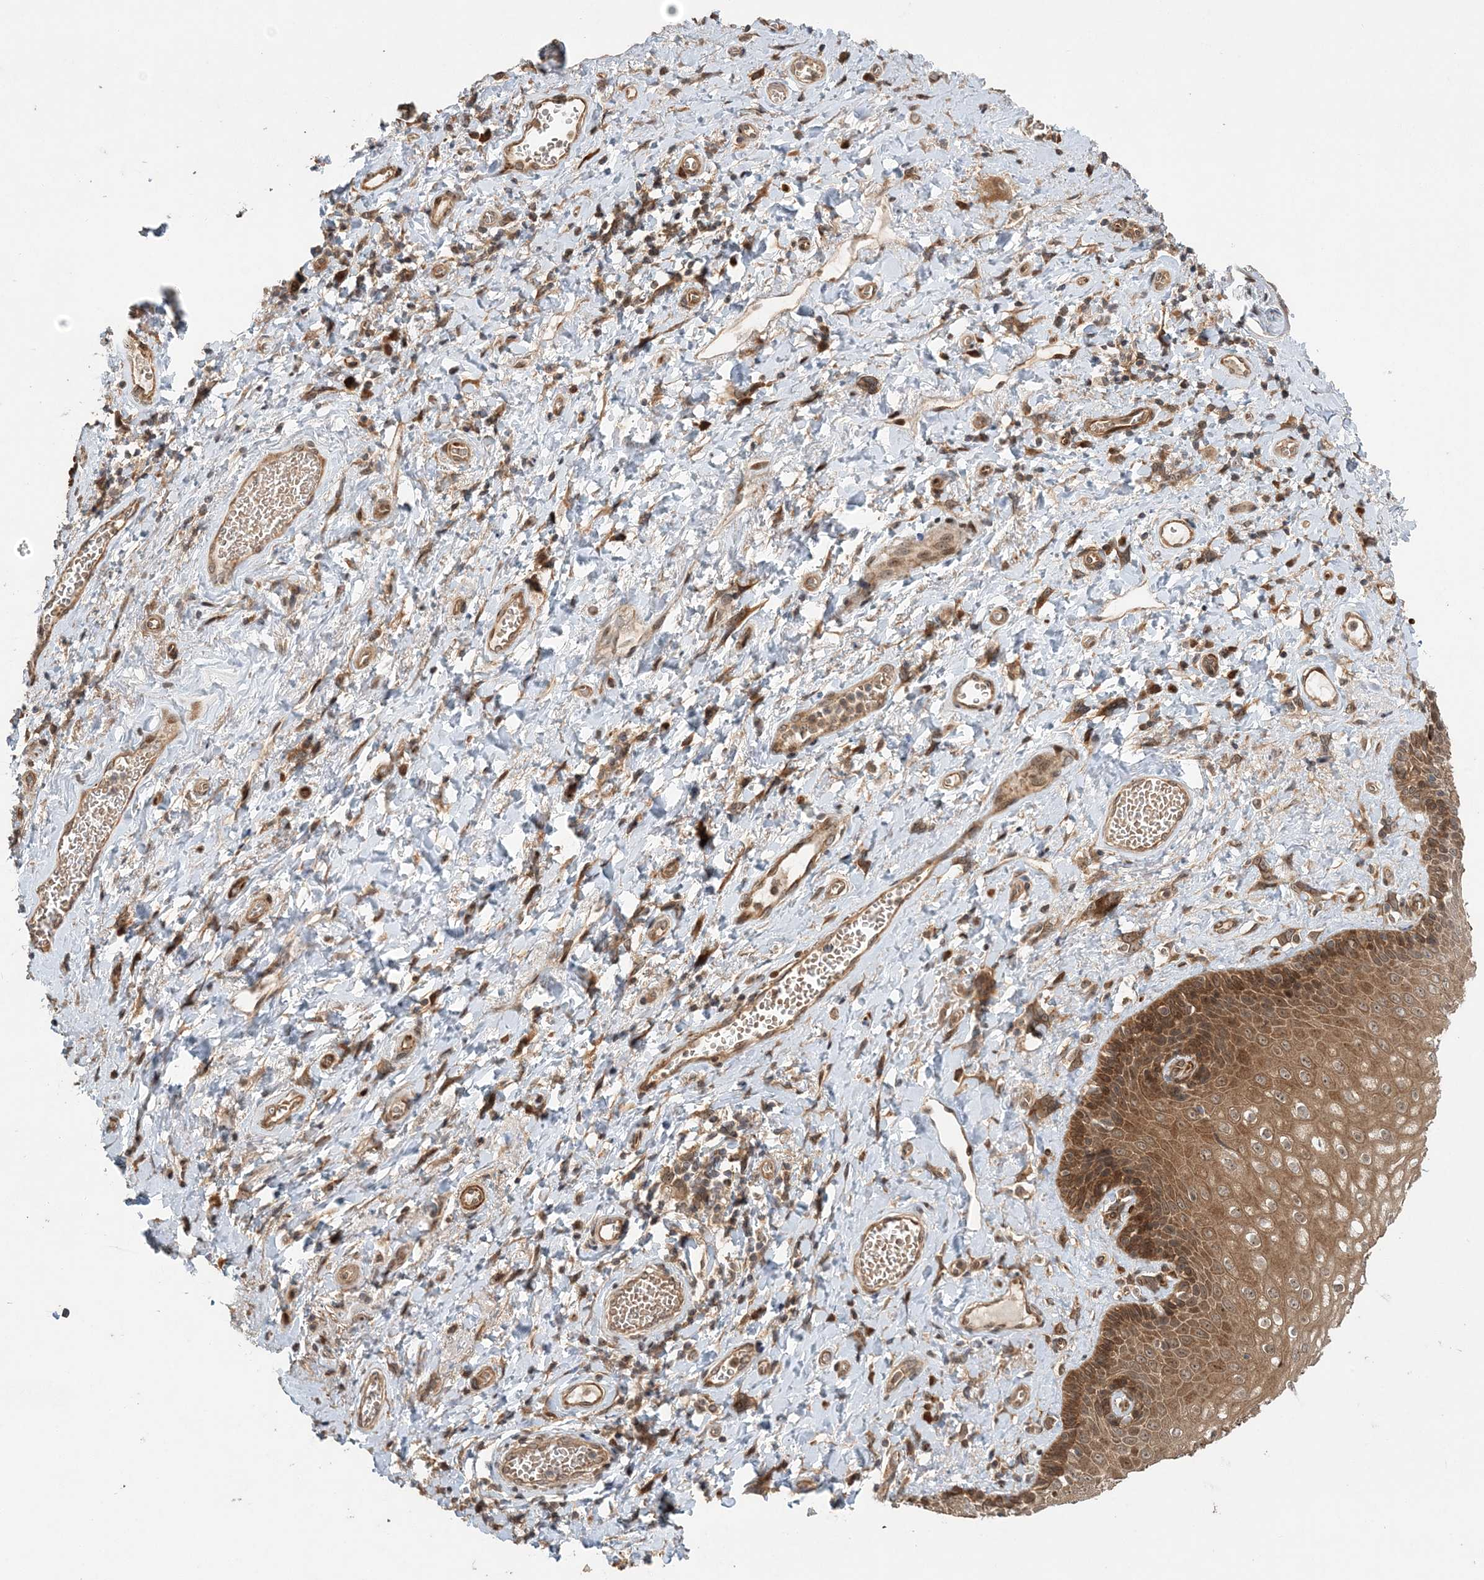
{"staining": {"intensity": "moderate", "quantity": ">75%", "location": "cytoplasmic/membranous,nuclear"}, "tissue": "skin", "cell_type": "Epidermal cells", "image_type": "normal", "snomed": [{"axis": "morphology", "description": "Normal tissue, NOS"}, {"axis": "topography", "description": "Anal"}], "caption": "Epidermal cells reveal medium levels of moderate cytoplasmic/membranous,nuclear expression in approximately >75% of cells in unremarkable skin. Nuclei are stained in blue.", "gene": "UBTD2", "patient": {"sex": "male", "age": 69}}